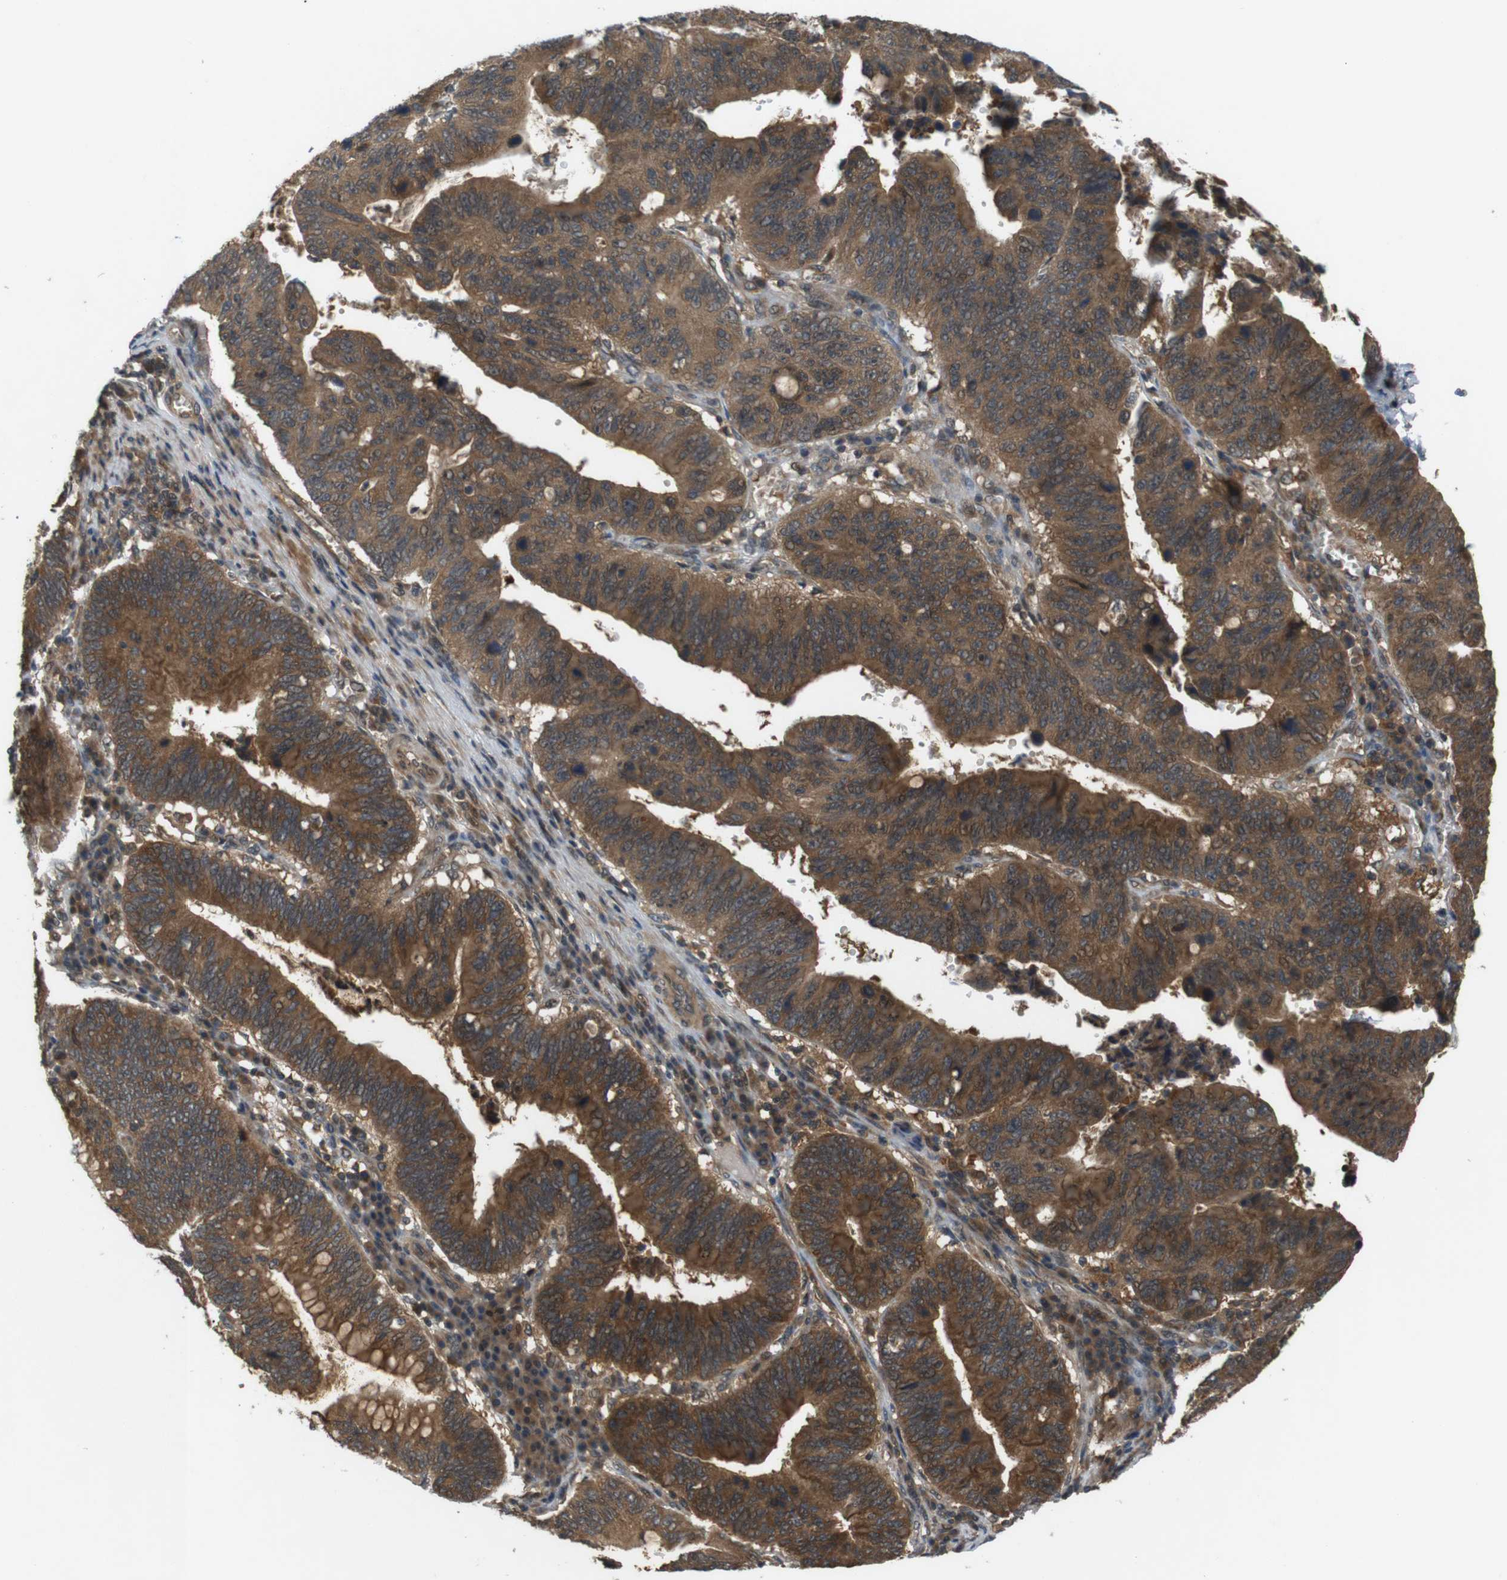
{"staining": {"intensity": "strong", "quantity": ">75%", "location": "cytoplasmic/membranous"}, "tissue": "stomach cancer", "cell_type": "Tumor cells", "image_type": "cancer", "snomed": [{"axis": "morphology", "description": "Adenocarcinoma, NOS"}, {"axis": "topography", "description": "Stomach"}], "caption": "Immunohistochemical staining of adenocarcinoma (stomach) displays high levels of strong cytoplasmic/membranous protein staining in approximately >75% of tumor cells. The protein is shown in brown color, while the nuclei are stained blue.", "gene": "NFKBIE", "patient": {"sex": "male", "age": 59}}